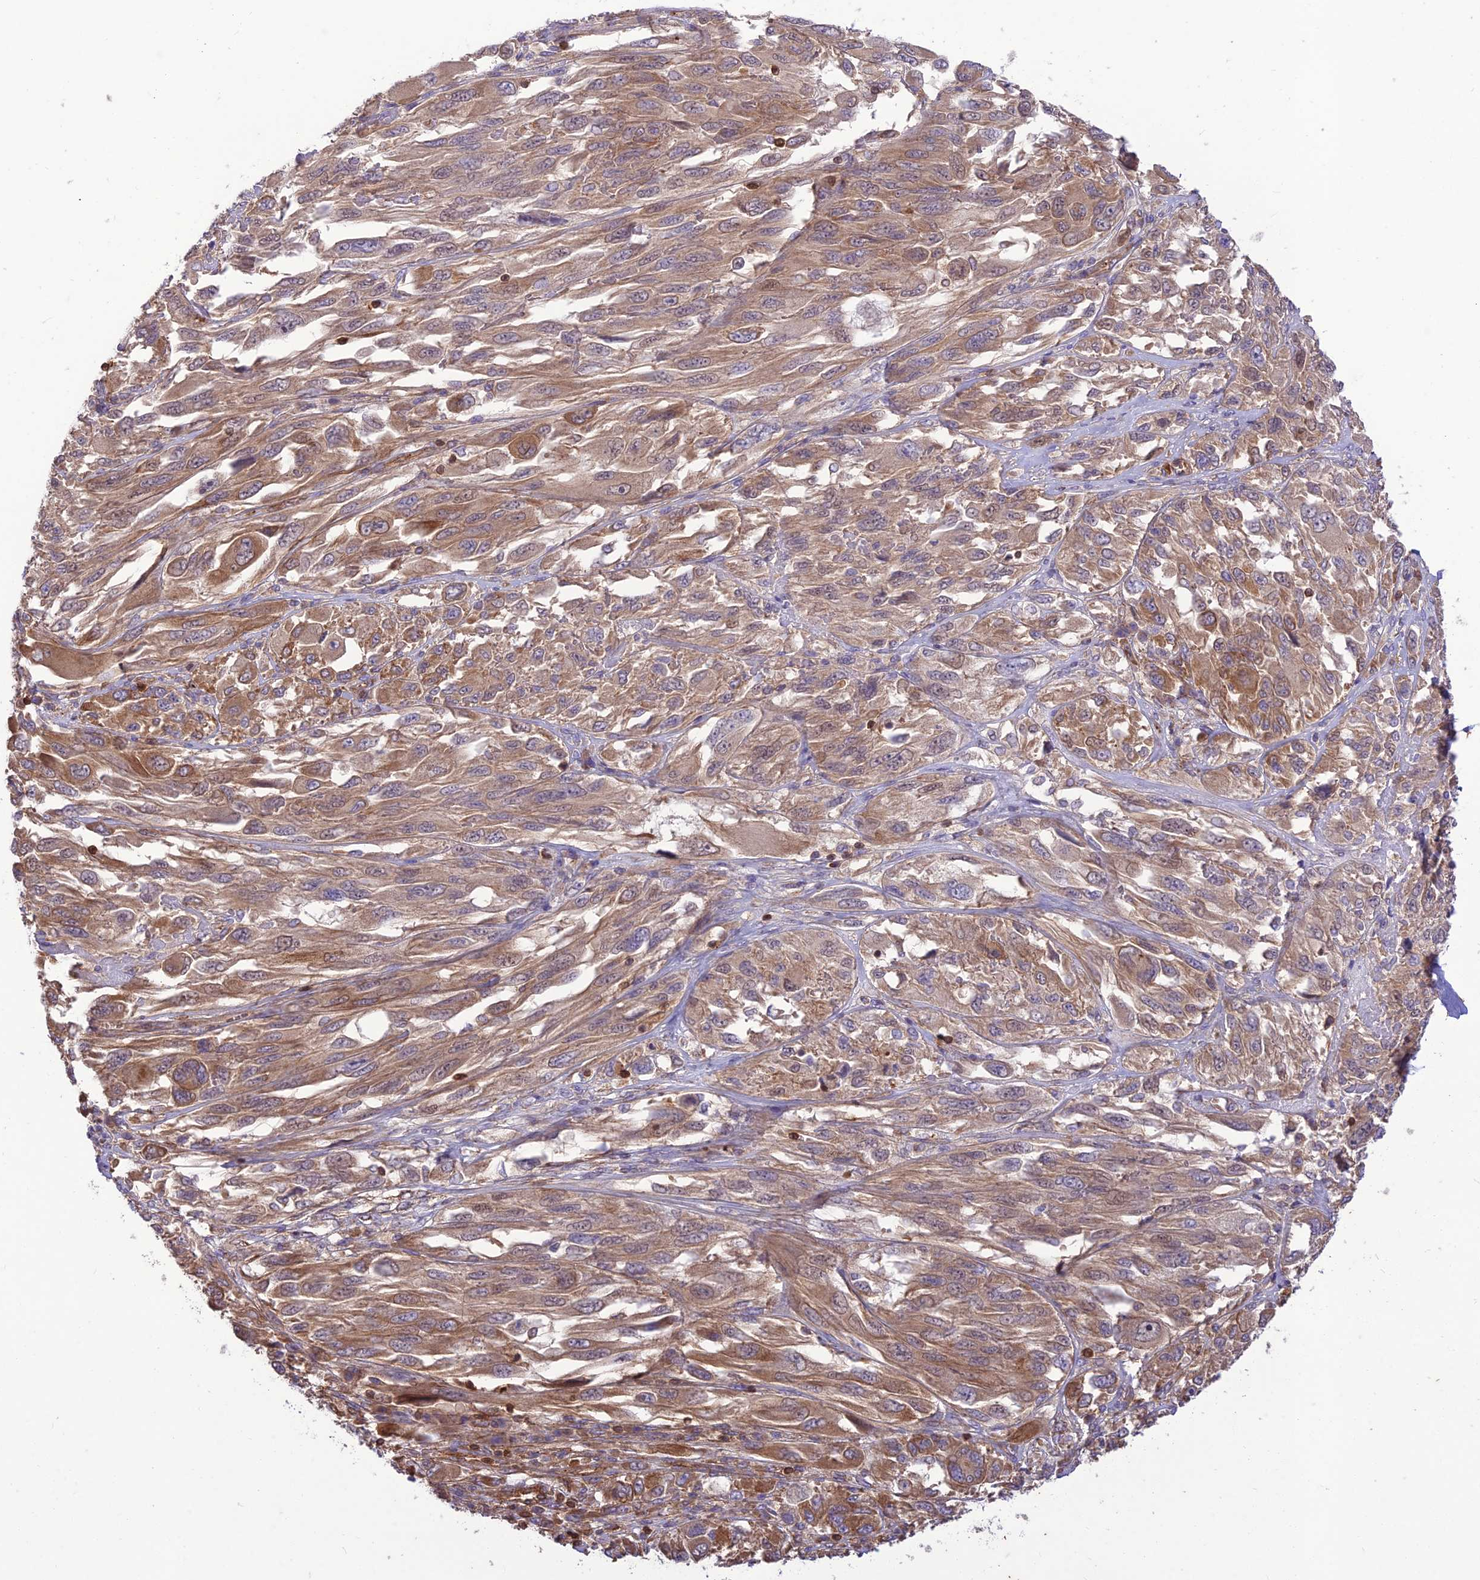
{"staining": {"intensity": "moderate", "quantity": ">75%", "location": "cytoplasmic/membranous"}, "tissue": "melanoma", "cell_type": "Tumor cells", "image_type": "cancer", "snomed": [{"axis": "morphology", "description": "Malignant melanoma, NOS"}, {"axis": "topography", "description": "Skin"}], "caption": "This micrograph shows malignant melanoma stained with immunohistochemistry (IHC) to label a protein in brown. The cytoplasmic/membranous of tumor cells show moderate positivity for the protein. Nuclei are counter-stained blue.", "gene": "HPSE2", "patient": {"sex": "female", "age": 91}}